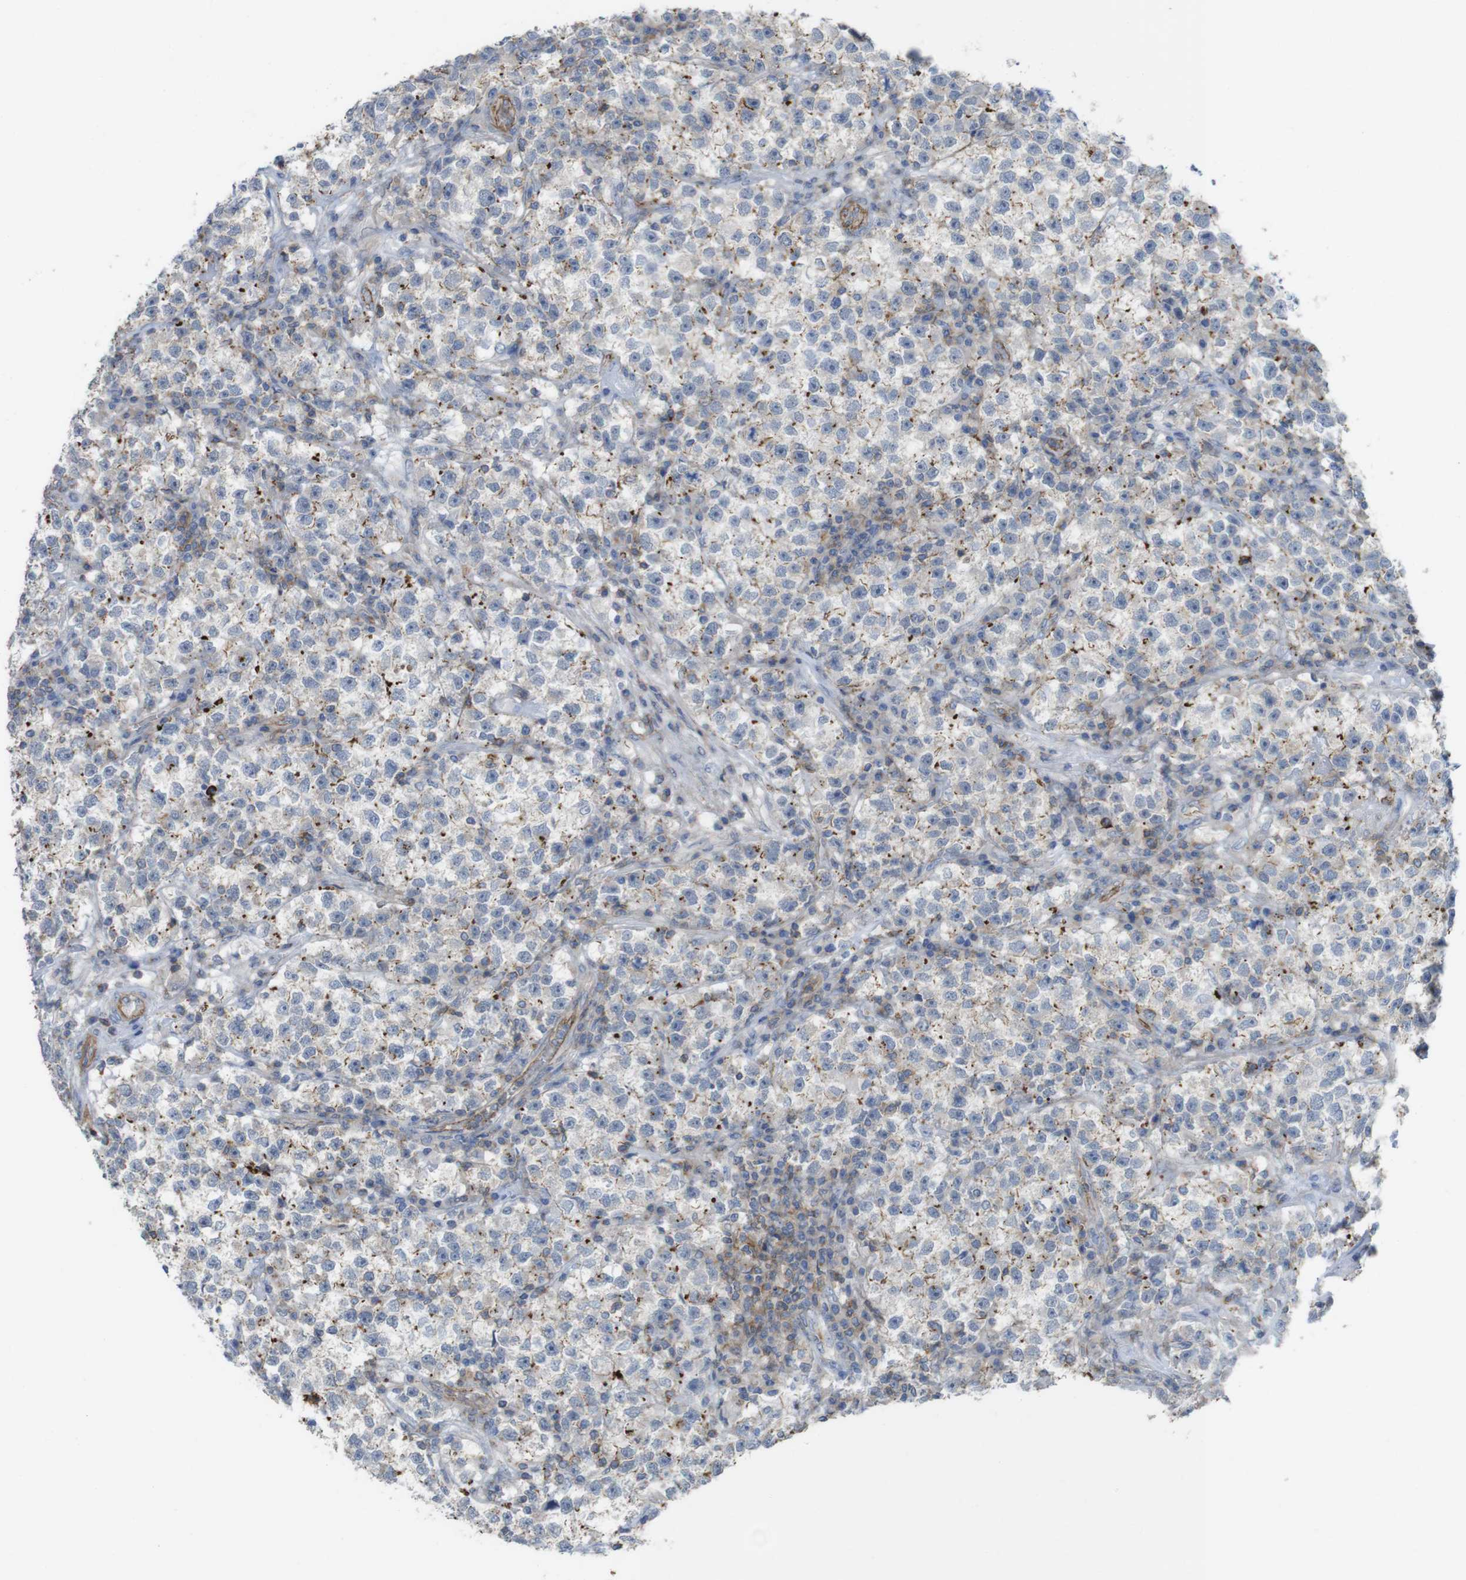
{"staining": {"intensity": "negative", "quantity": "none", "location": "none"}, "tissue": "testis cancer", "cell_type": "Tumor cells", "image_type": "cancer", "snomed": [{"axis": "morphology", "description": "Seminoma, NOS"}, {"axis": "topography", "description": "Testis"}], "caption": "Immunohistochemistry (IHC) image of neoplastic tissue: testis cancer stained with DAB (3,3'-diaminobenzidine) reveals no significant protein expression in tumor cells.", "gene": "PREX2", "patient": {"sex": "male", "age": 22}}